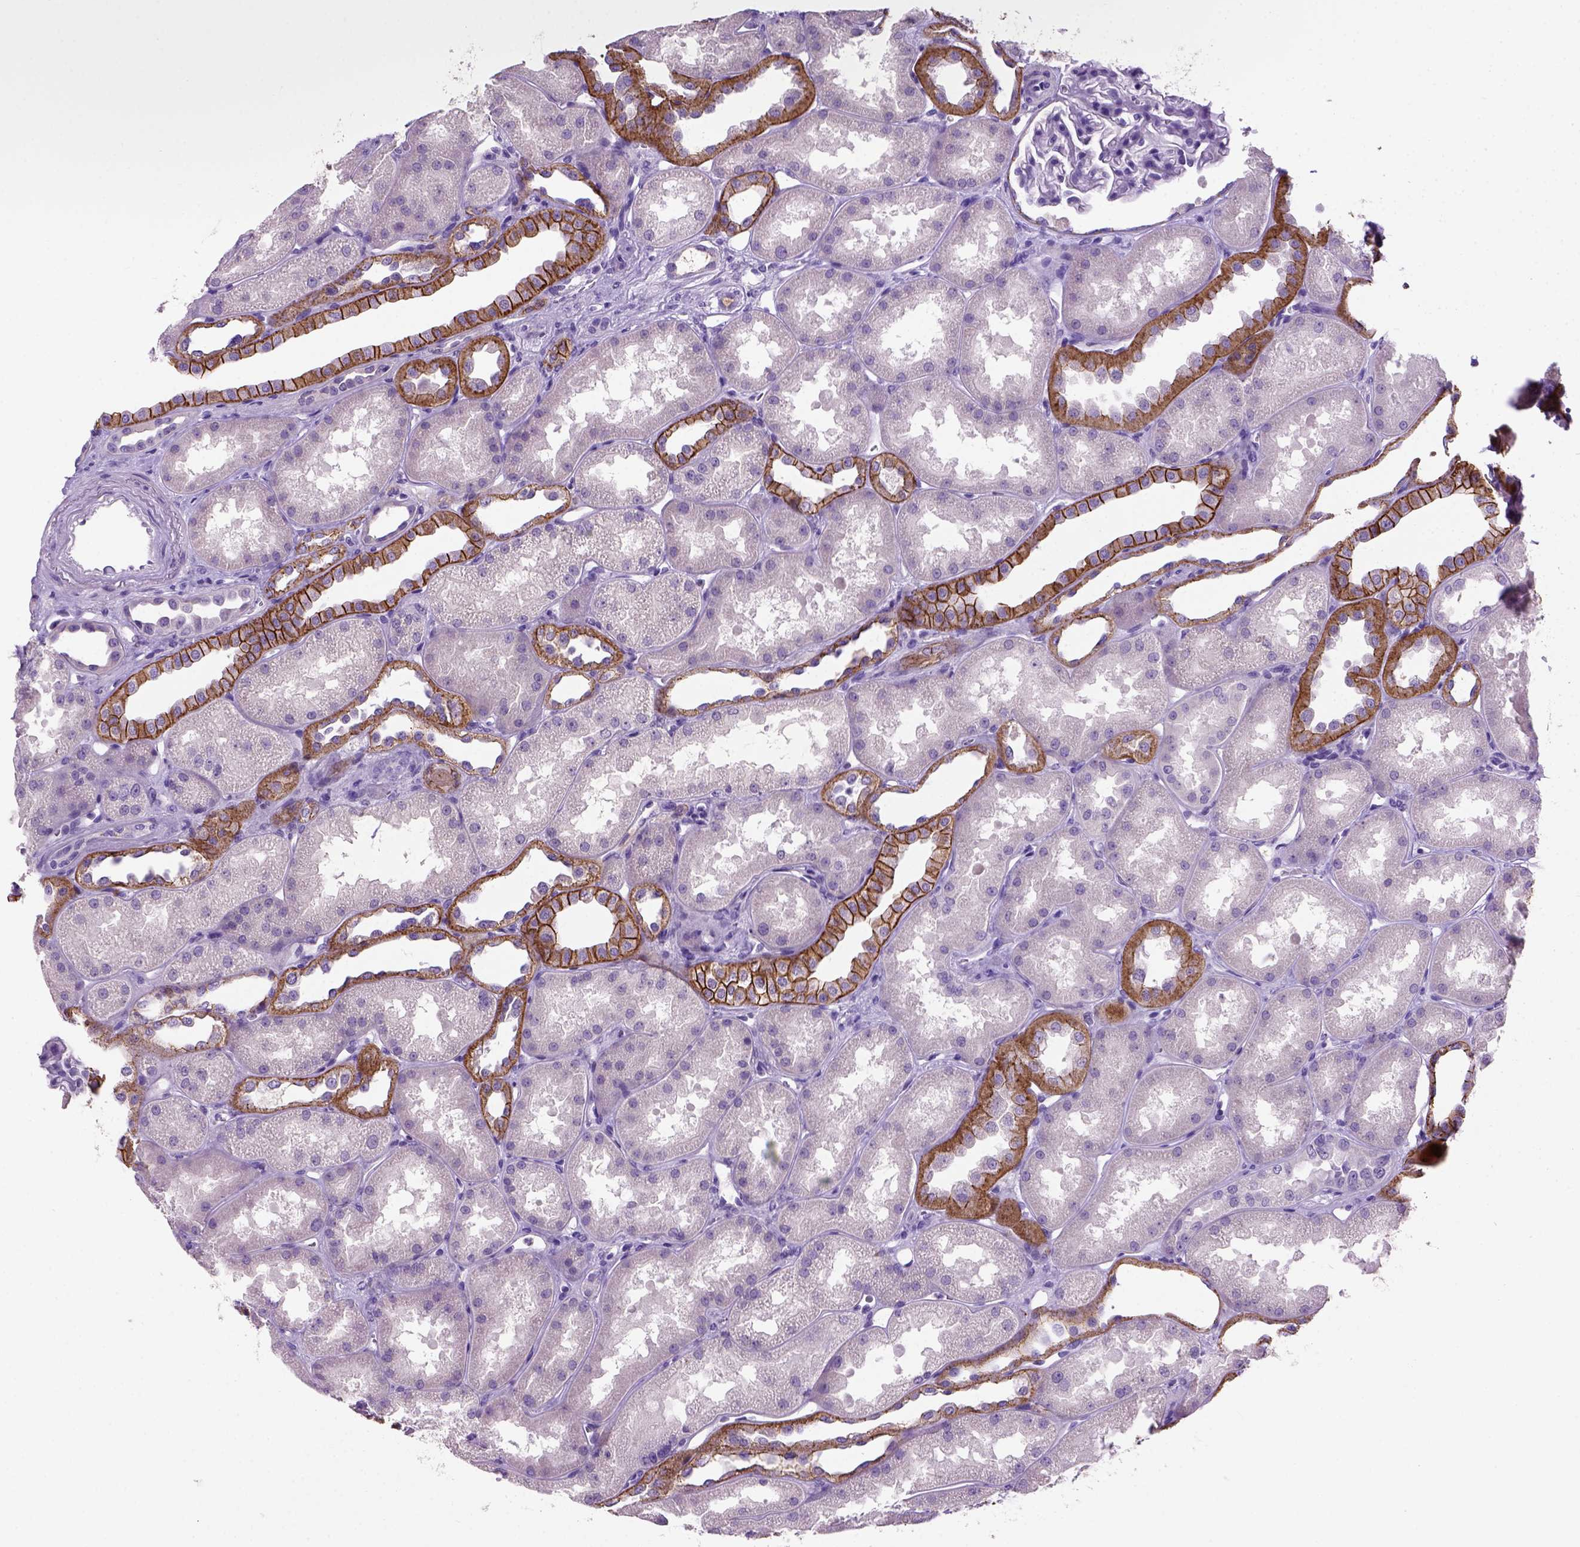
{"staining": {"intensity": "negative", "quantity": "none", "location": "none"}, "tissue": "kidney", "cell_type": "Cells in glomeruli", "image_type": "normal", "snomed": [{"axis": "morphology", "description": "Normal tissue, NOS"}, {"axis": "topography", "description": "Kidney"}], "caption": "Immunohistochemistry (IHC) of benign kidney reveals no expression in cells in glomeruli. (DAB immunohistochemistry visualized using brightfield microscopy, high magnification).", "gene": "CDH1", "patient": {"sex": "male", "age": 61}}